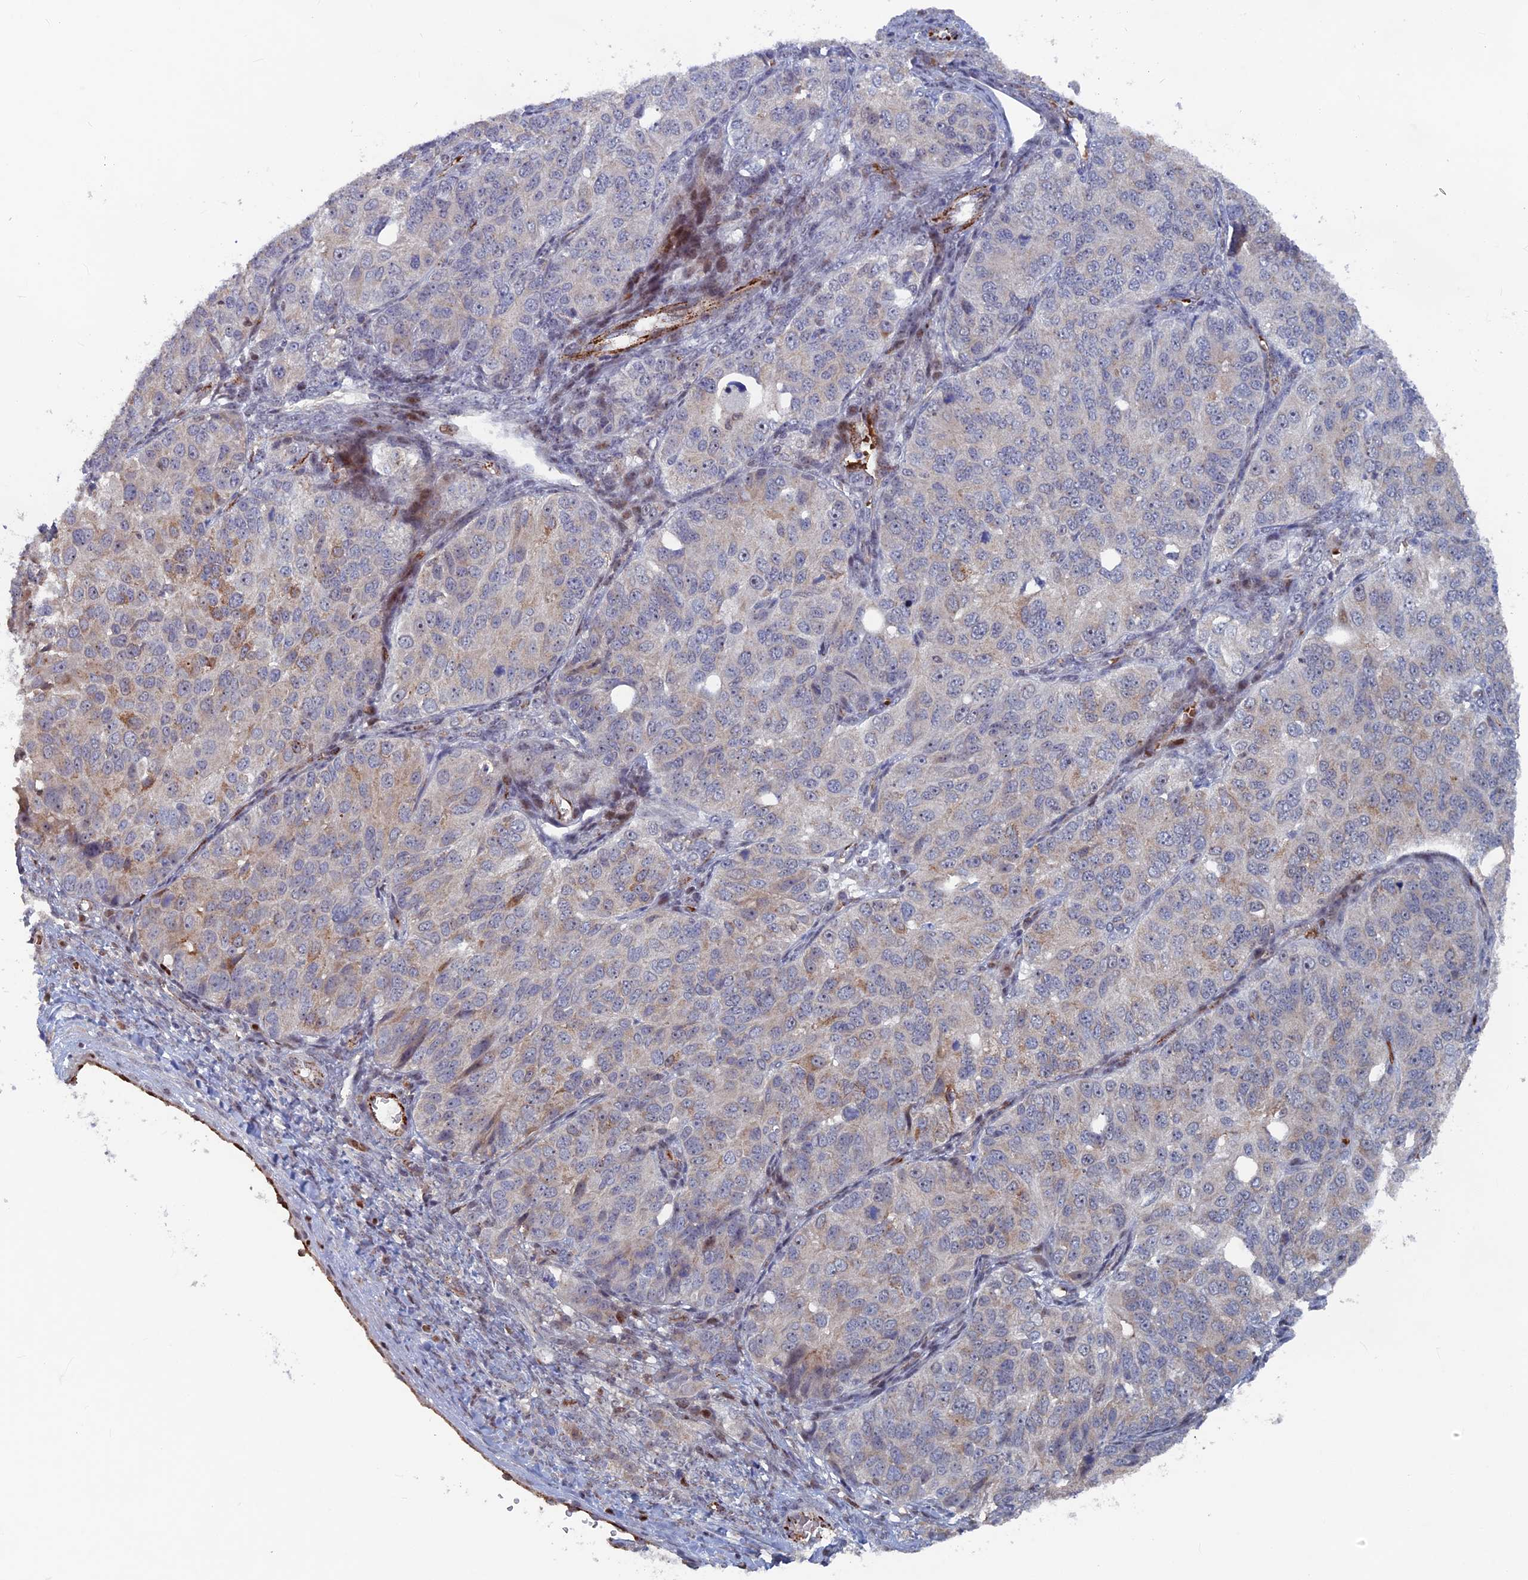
{"staining": {"intensity": "weak", "quantity": "25%-75%", "location": "cytoplasmic/membranous"}, "tissue": "ovarian cancer", "cell_type": "Tumor cells", "image_type": "cancer", "snomed": [{"axis": "morphology", "description": "Carcinoma, endometroid"}, {"axis": "topography", "description": "Ovary"}], "caption": "The histopathology image shows immunohistochemical staining of ovarian endometroid carcinoma. There is weak cytoplasmic/membranous expression is identified in approximately 25%-75% of tumor cells. Immunohistochemistry stains the protein of interest in brown and the nuclei are stained blue.", "gene": "SH3D21", "patient": {"sex": "female", "age": 51}}